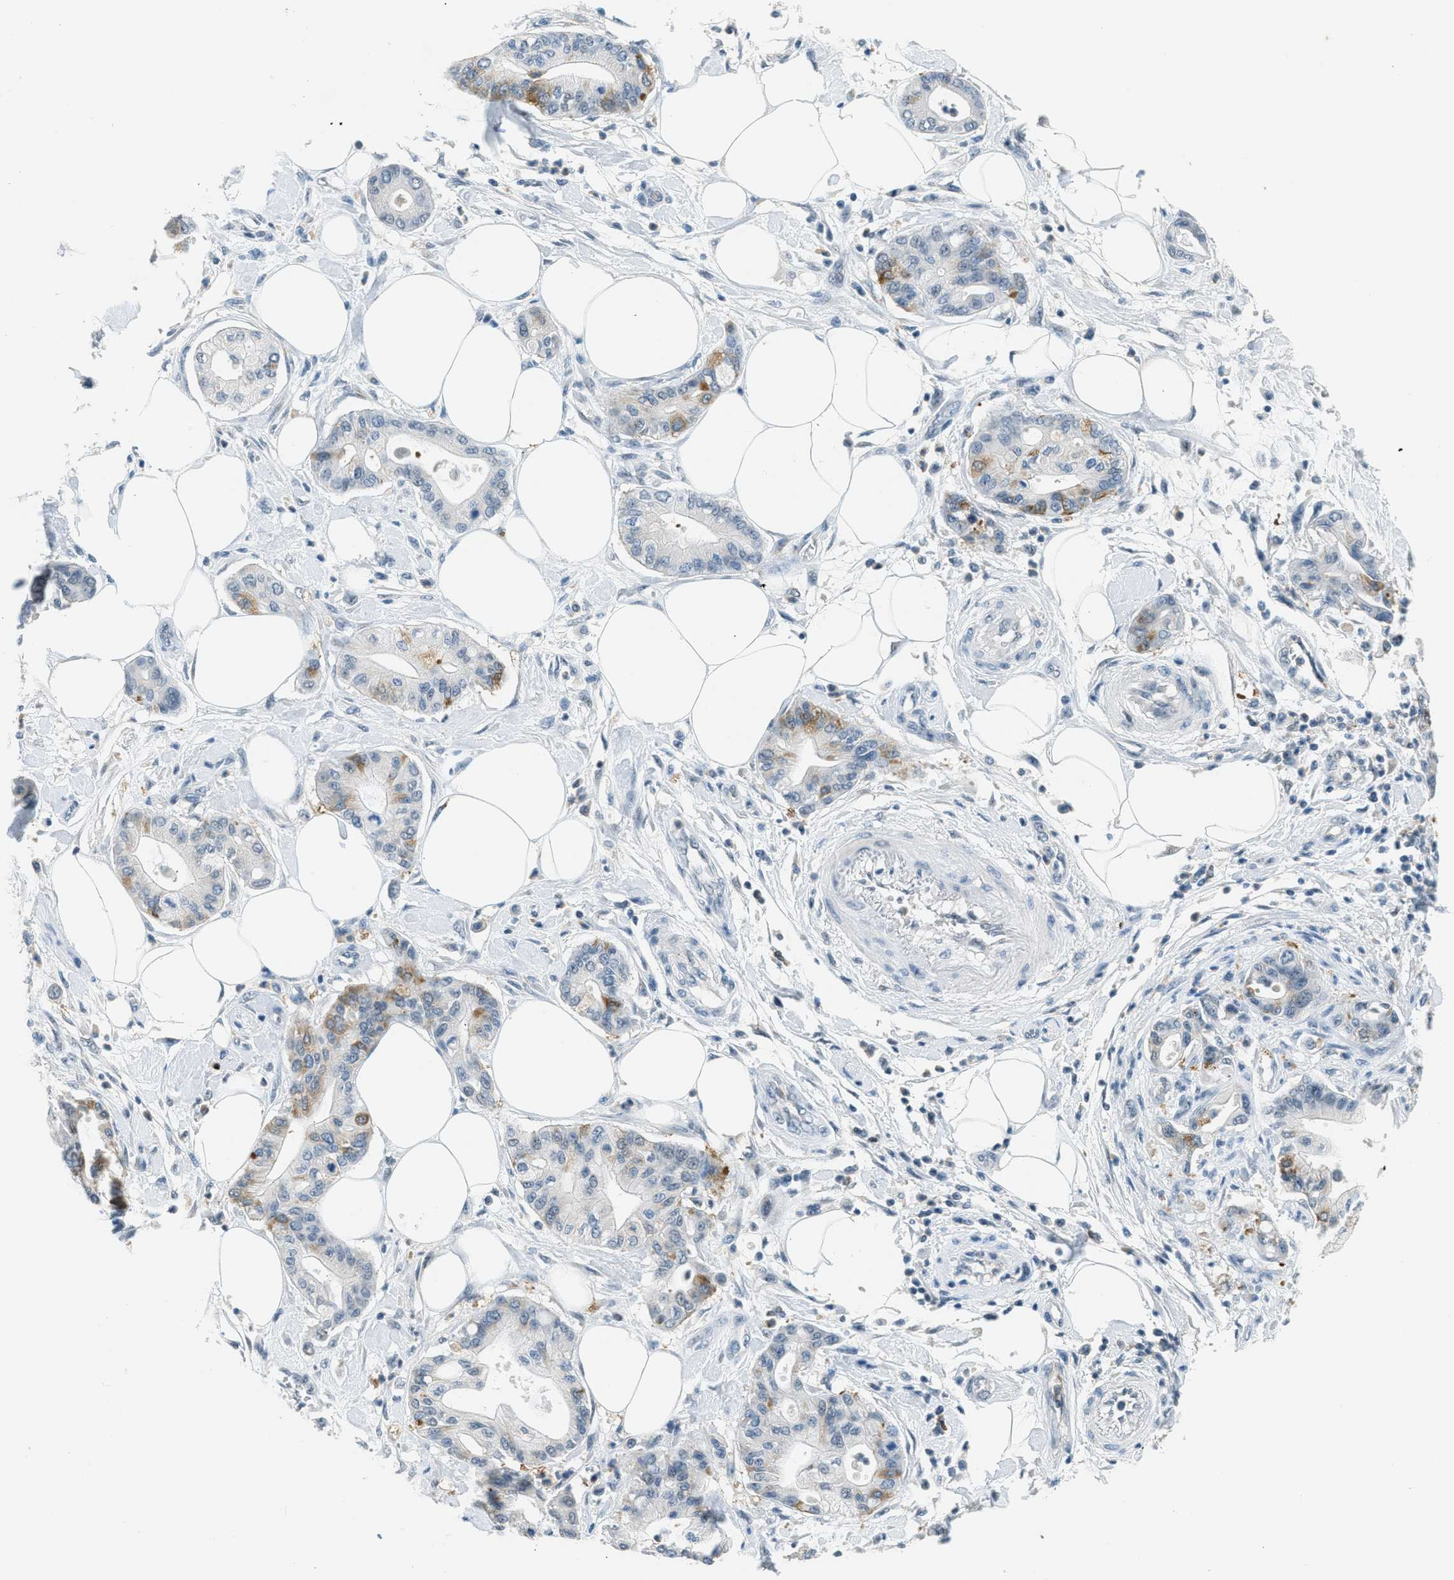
{"staining": {"intensity": "moderate", "quantity": "<25%", "location": "cytoplasmic/membranous"}, "tissue": "pancreatic cancer", "cell_type": "Tumor cells", "image_type": "cancer", "snomed": [{"axis": "morphology", "description": "Adenocarcinoma, NOS"}, {"axis": "morphology", "description": "Adenocarcinoma, metastatic, NOS"}, {"axis": "topography", "description": "Lymph node"}, {"axis": "topography", "description": "Pancreas"}, {"axis": "topography", "description": "Duodenum"}], "caption": "This histopathology image displays IHC staining of human pancreatic cancer, with low moderate cytoplasmic/membranous staining in approximately <25% of tumor cells.", "gene": "FYN", "patient": {"sex": "female", "age": 64}}